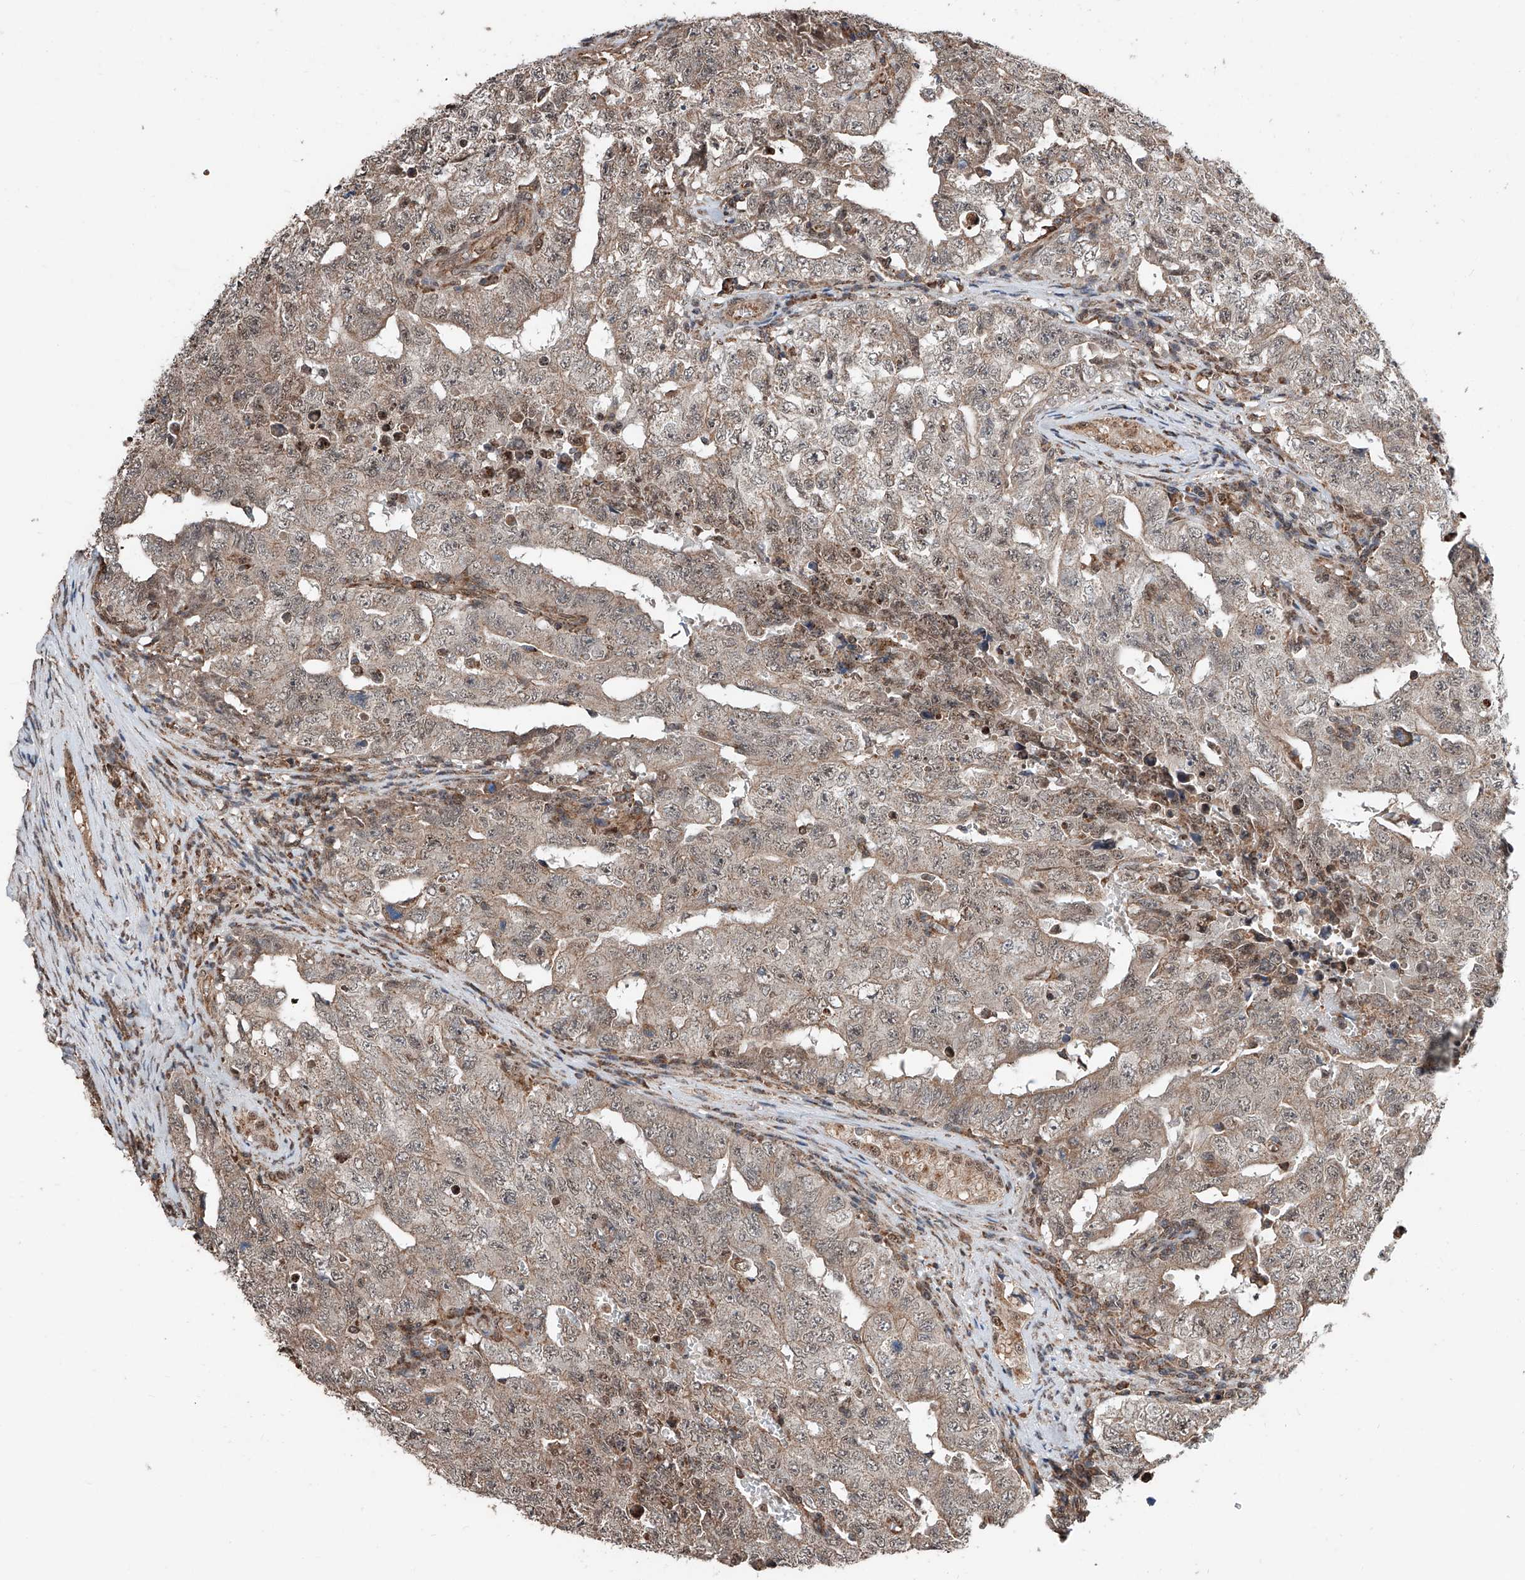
{"staining": {"intensity": "weak", "quantity": ">75%", "location": "cytoplasmic/membranous"}, "tissue": "testis cancer", "cell_type": "Tumor cells", "image_type": "cancer", "snomed": [{"axis": "morphology", "description": "Carcinoma, Embryonal, NOS"}, {"axis": "topography", "description": "Testis"}], "caption": "A high-resolution histopathology image shows immunohistochemistry (IHC) staining of embryonal carcinoma (testis), which shows weak cytoplasmic/membranous positivity in about >75% of tumor cells.", "gene": "ZNF445", "patient": {"sex": "male", "age": 26}}